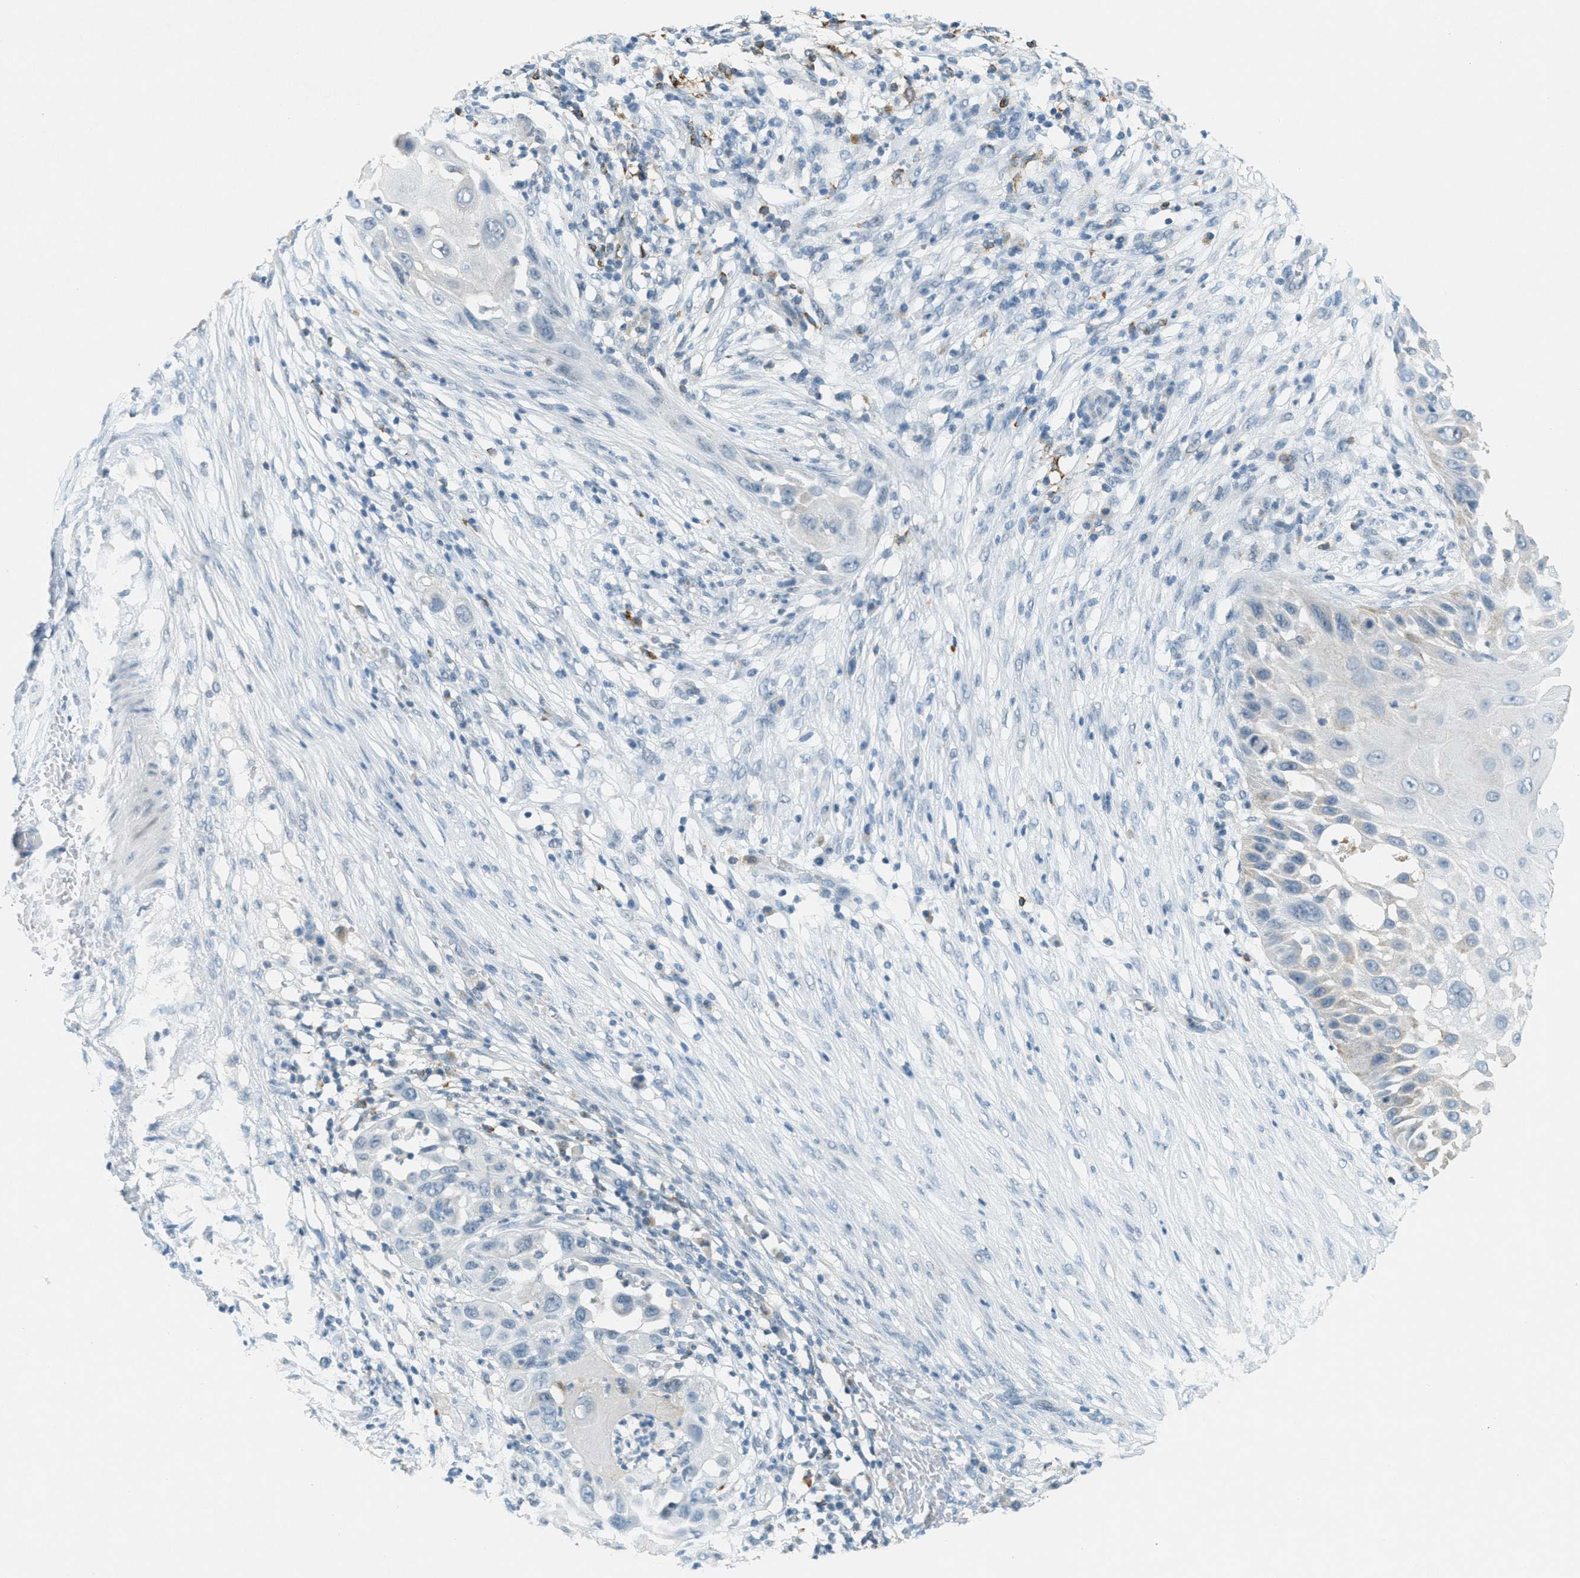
{"staining": {"intensity": "weak", "quantity": "<25%", "location": "cytoplasmic/membranous"}, "tissue": "skin cancer", "cell_type": "Tumor cells", "image_type": "cancer", "snomed": [{"axis": "morphology", "description": "Squamous cell carcinoma, NOS"}, {"axis": "topography", "description": "Skin"}], "caption": "Protein analysis of skin cancer (squamous cell carcinoma) demonstrates no significant positivity in tumor cells. (IHC, brightfield microscopy, high magnification).", "gene": "FYN", "patient": {"sex": "female", "age": 44}}